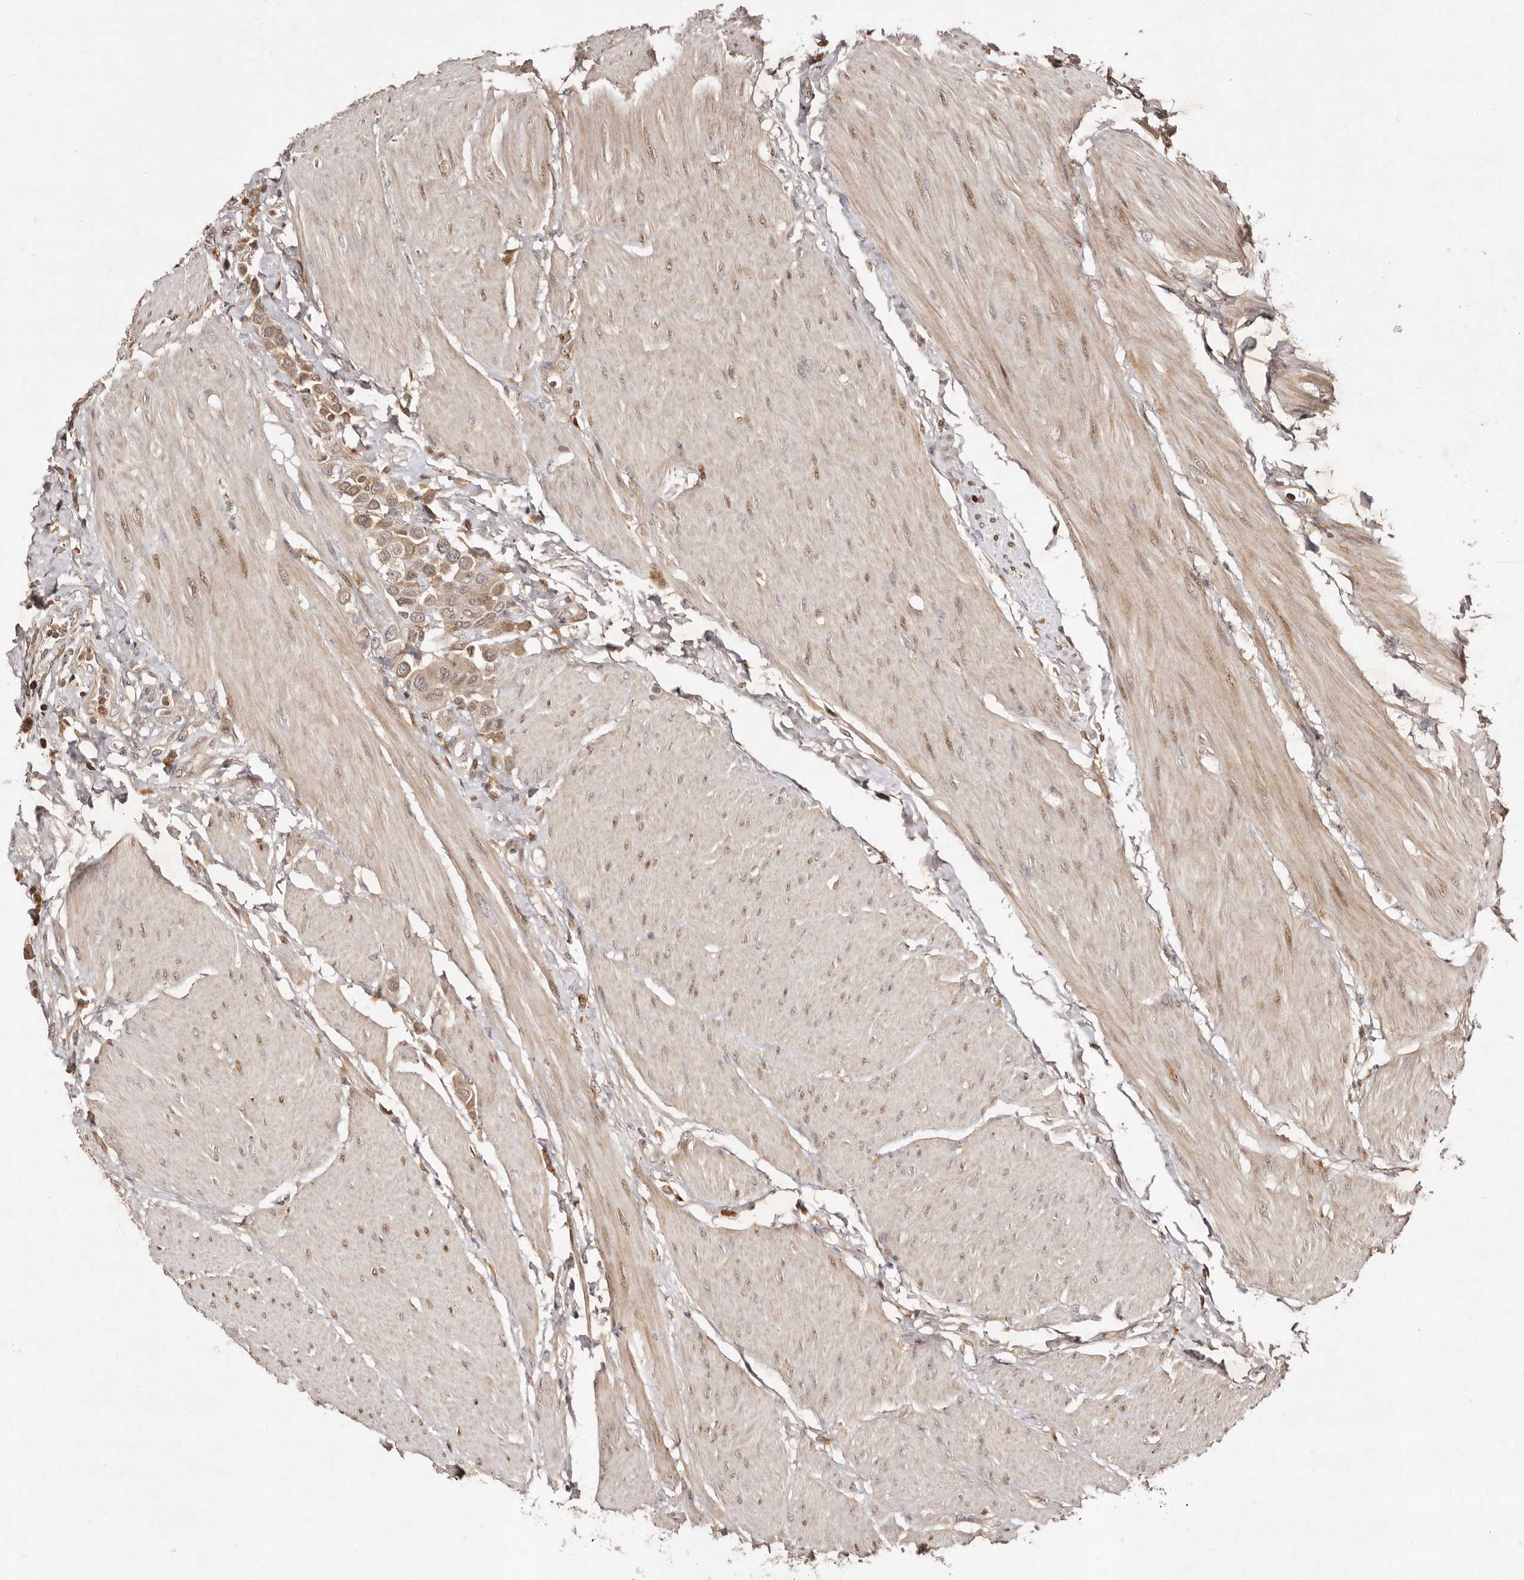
{"staining": {"intensity": "weak", "quantity": ">75%", "location": "cytoplasmic/membranous"}, "tissue": "urothelial cancer", "cell_type": "Tumor cells", "image_type": "cancer", "snomed": [{"axis": "morphology", "description": "Urothelial carcinoma, High grade"}, {"axis": "topography", "description": "Urinary bladder"}], "caption": "DAB (3,3'-diaminobenzidine) immunohistochemical staining of urothelial cancer reveals weak cytoplasmic/membranous protein positivity in approximately >75% of tumor cells.", "gene": "LCORL", "patient": {"sex": "male", "age": 50}}